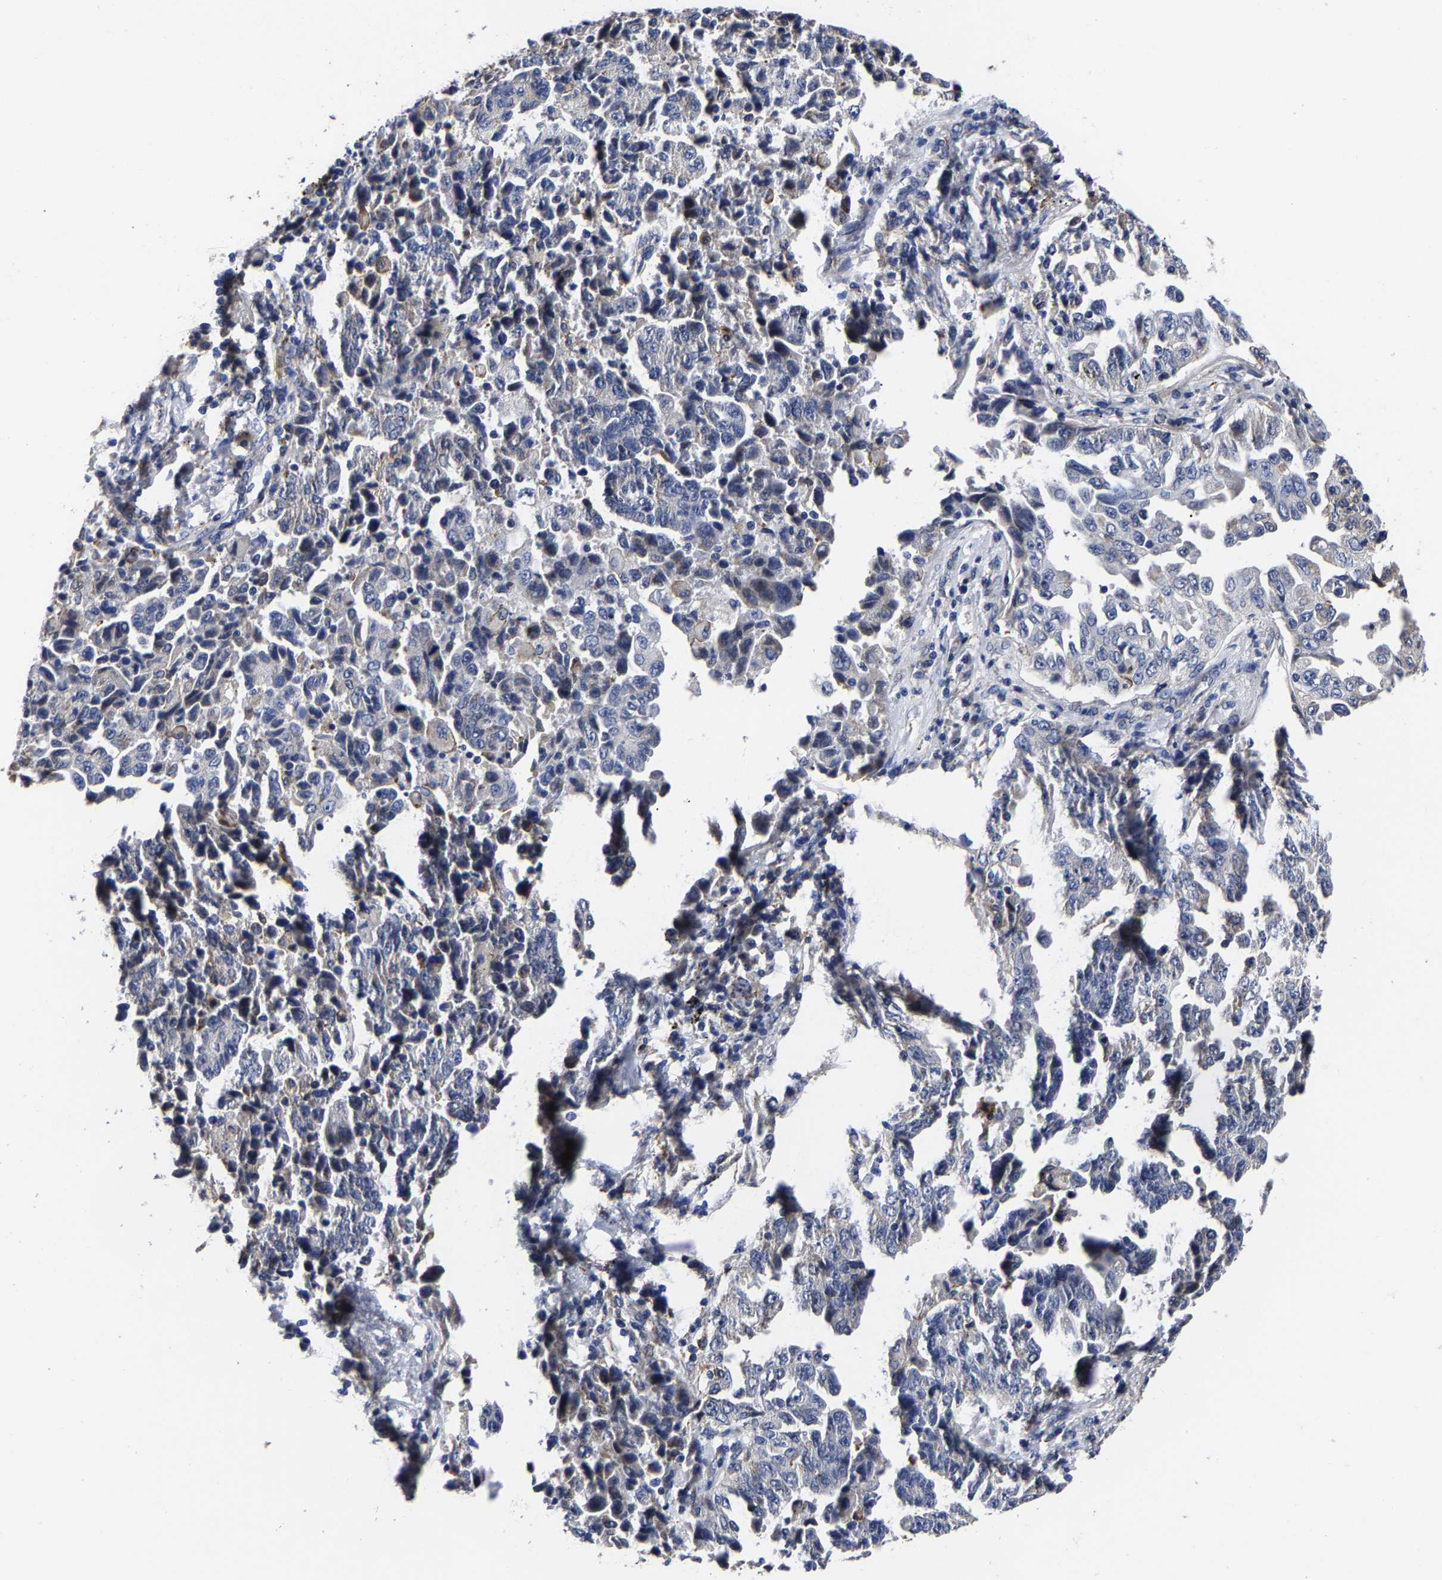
{"staining": {"intensity": "negative", "quantity": "none", "location": "none"}, "tissue": "lung cancer", "cell_type": "Tumor cells", "image_type": "cancer", "snomed": [{"axis": "morphology", "description": "Adenocarcinoma, NOS"}, {"axis": "topography", "description": "Lung"}], "caption": "Immunohistochemistry (IHC) image of adenocarcinoma (lung) stained for a protein (brown), which displays no expression in tumor cells.", "gene": "AASS", "patient": {"sex": "female", "age": 51}}